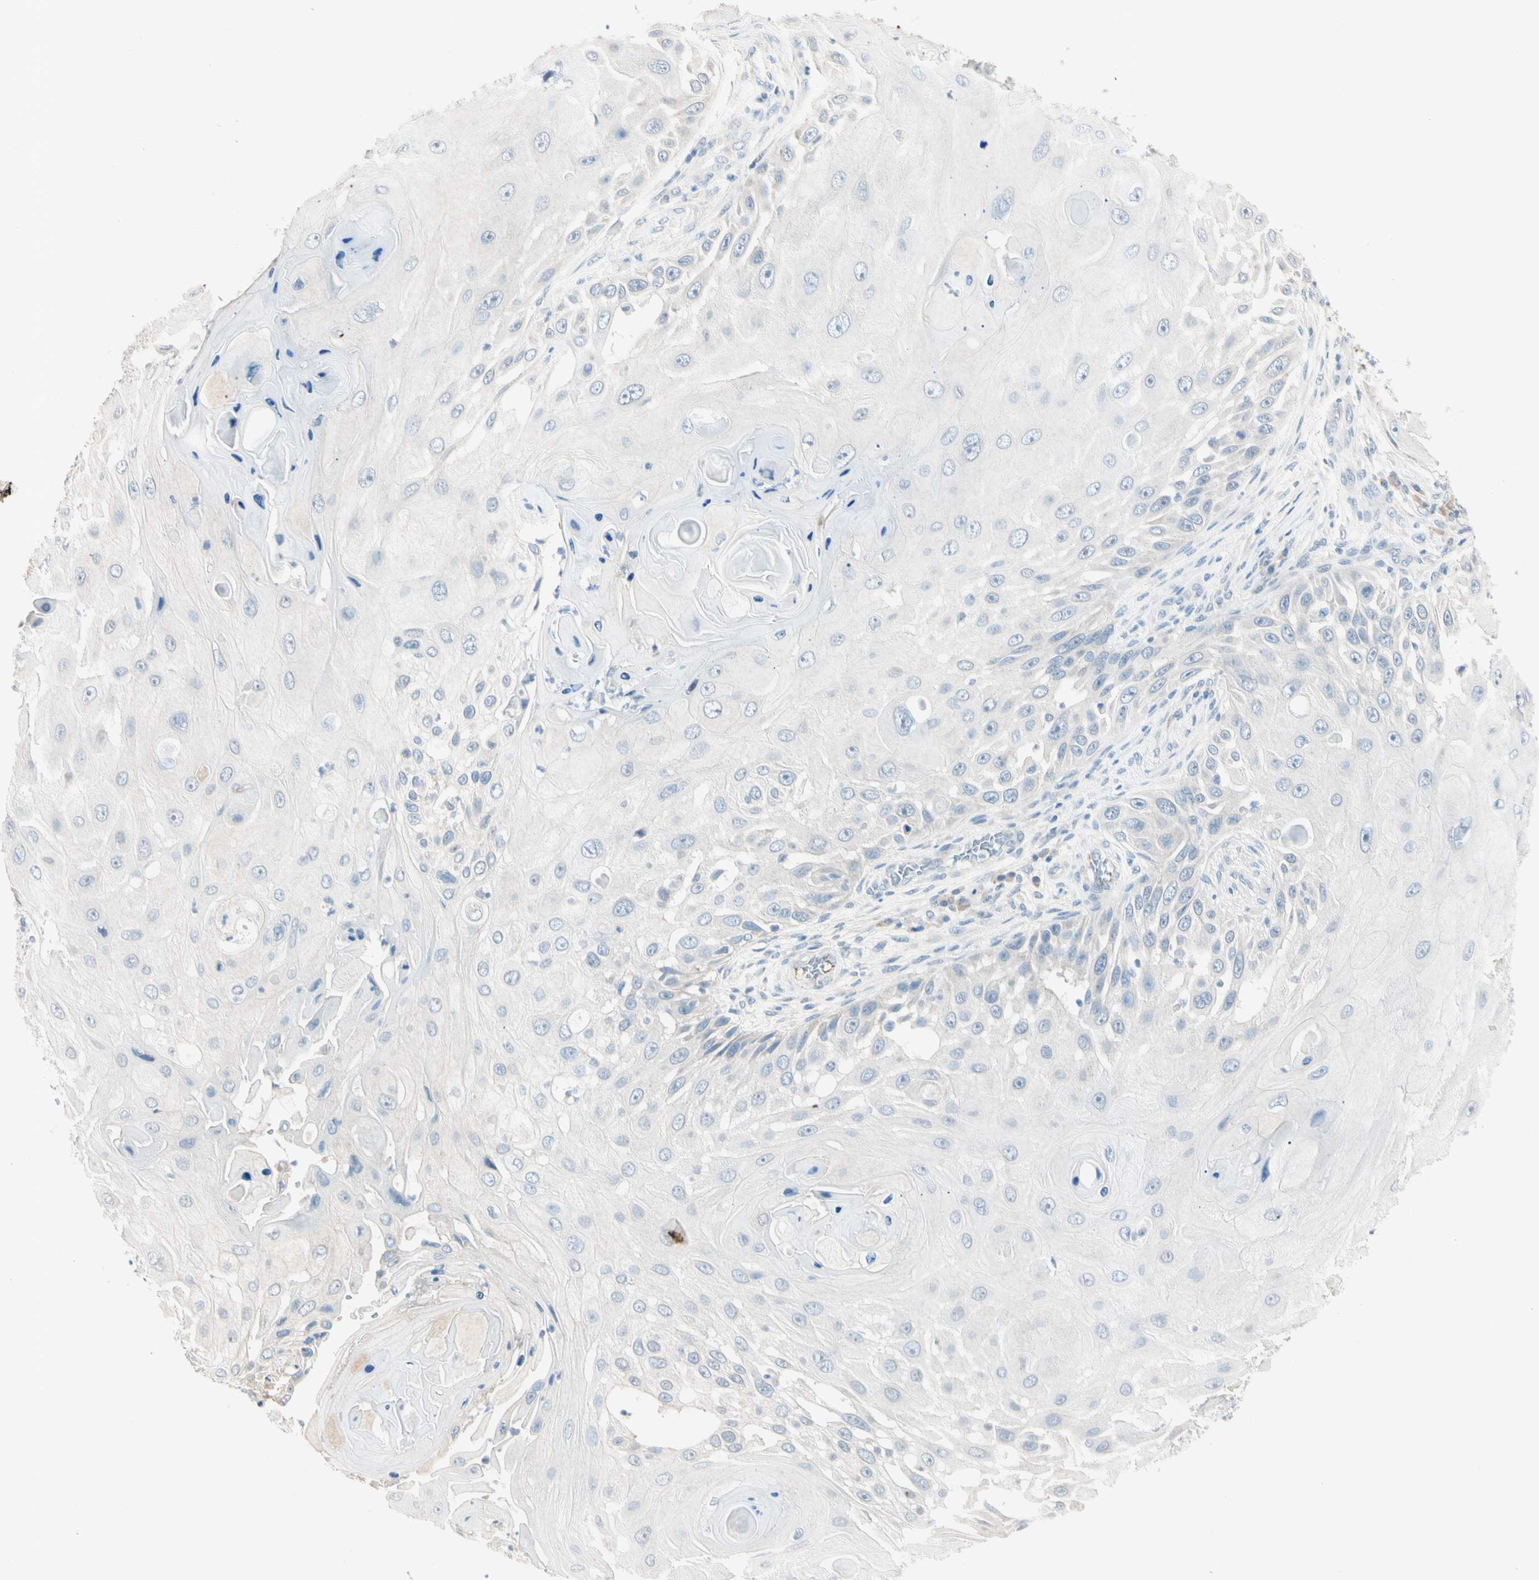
{"staining": {"intensity": "negative", "quantity": "none", "location": "none"}, "tissue": "skin cancer", "cell_type": "Tumor cells", "image_type": "cancer", "snomed": [{"axis": "morphology", "description": "Squamous cell carcinoma, NOS"}, {"axis": "topography", "description": "Skin"}], "caption": "An image of skin cancer stained for a protein exhibits no brown staining in tumor cells.", "gene": "SERPIND1", "patient": {"sex": "female", "age": 44}}